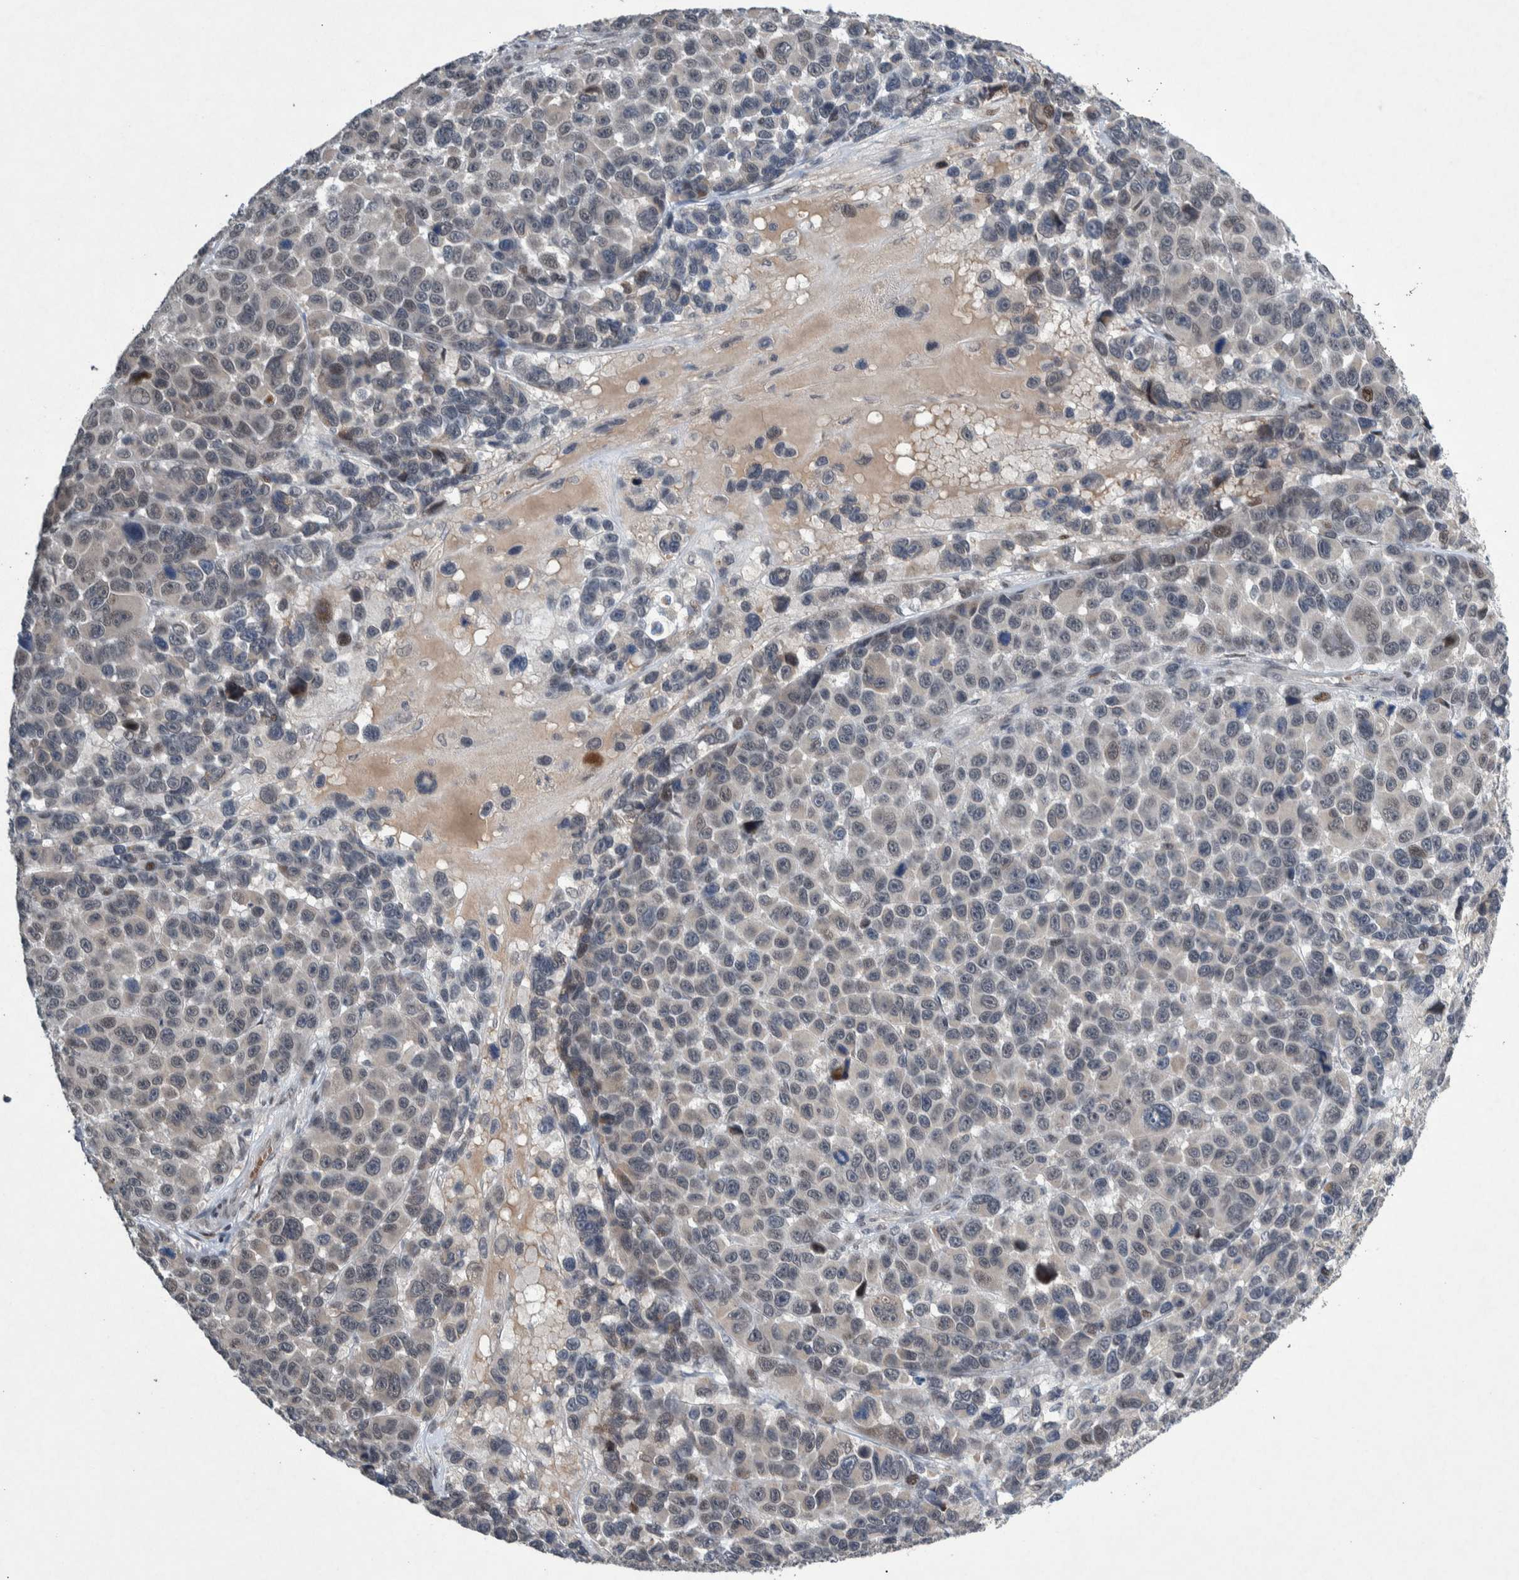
{"staining": {"intensity": "negative", "quantity": "none", "location": "none"}, "tissue": "melanoma", "cell_type": "Tumor cells", "image_type": "cancer", "snomed": [{"axis": "morphology", "description": "Malignant melanoma, NOS"}, {"axis": "topography", "description": "Skin"}], "caption": "Tumor cells are negative for protein expression in human melanoma.", "gene": "ESRP1", "patient": {"sex": "male", "age": 53}}